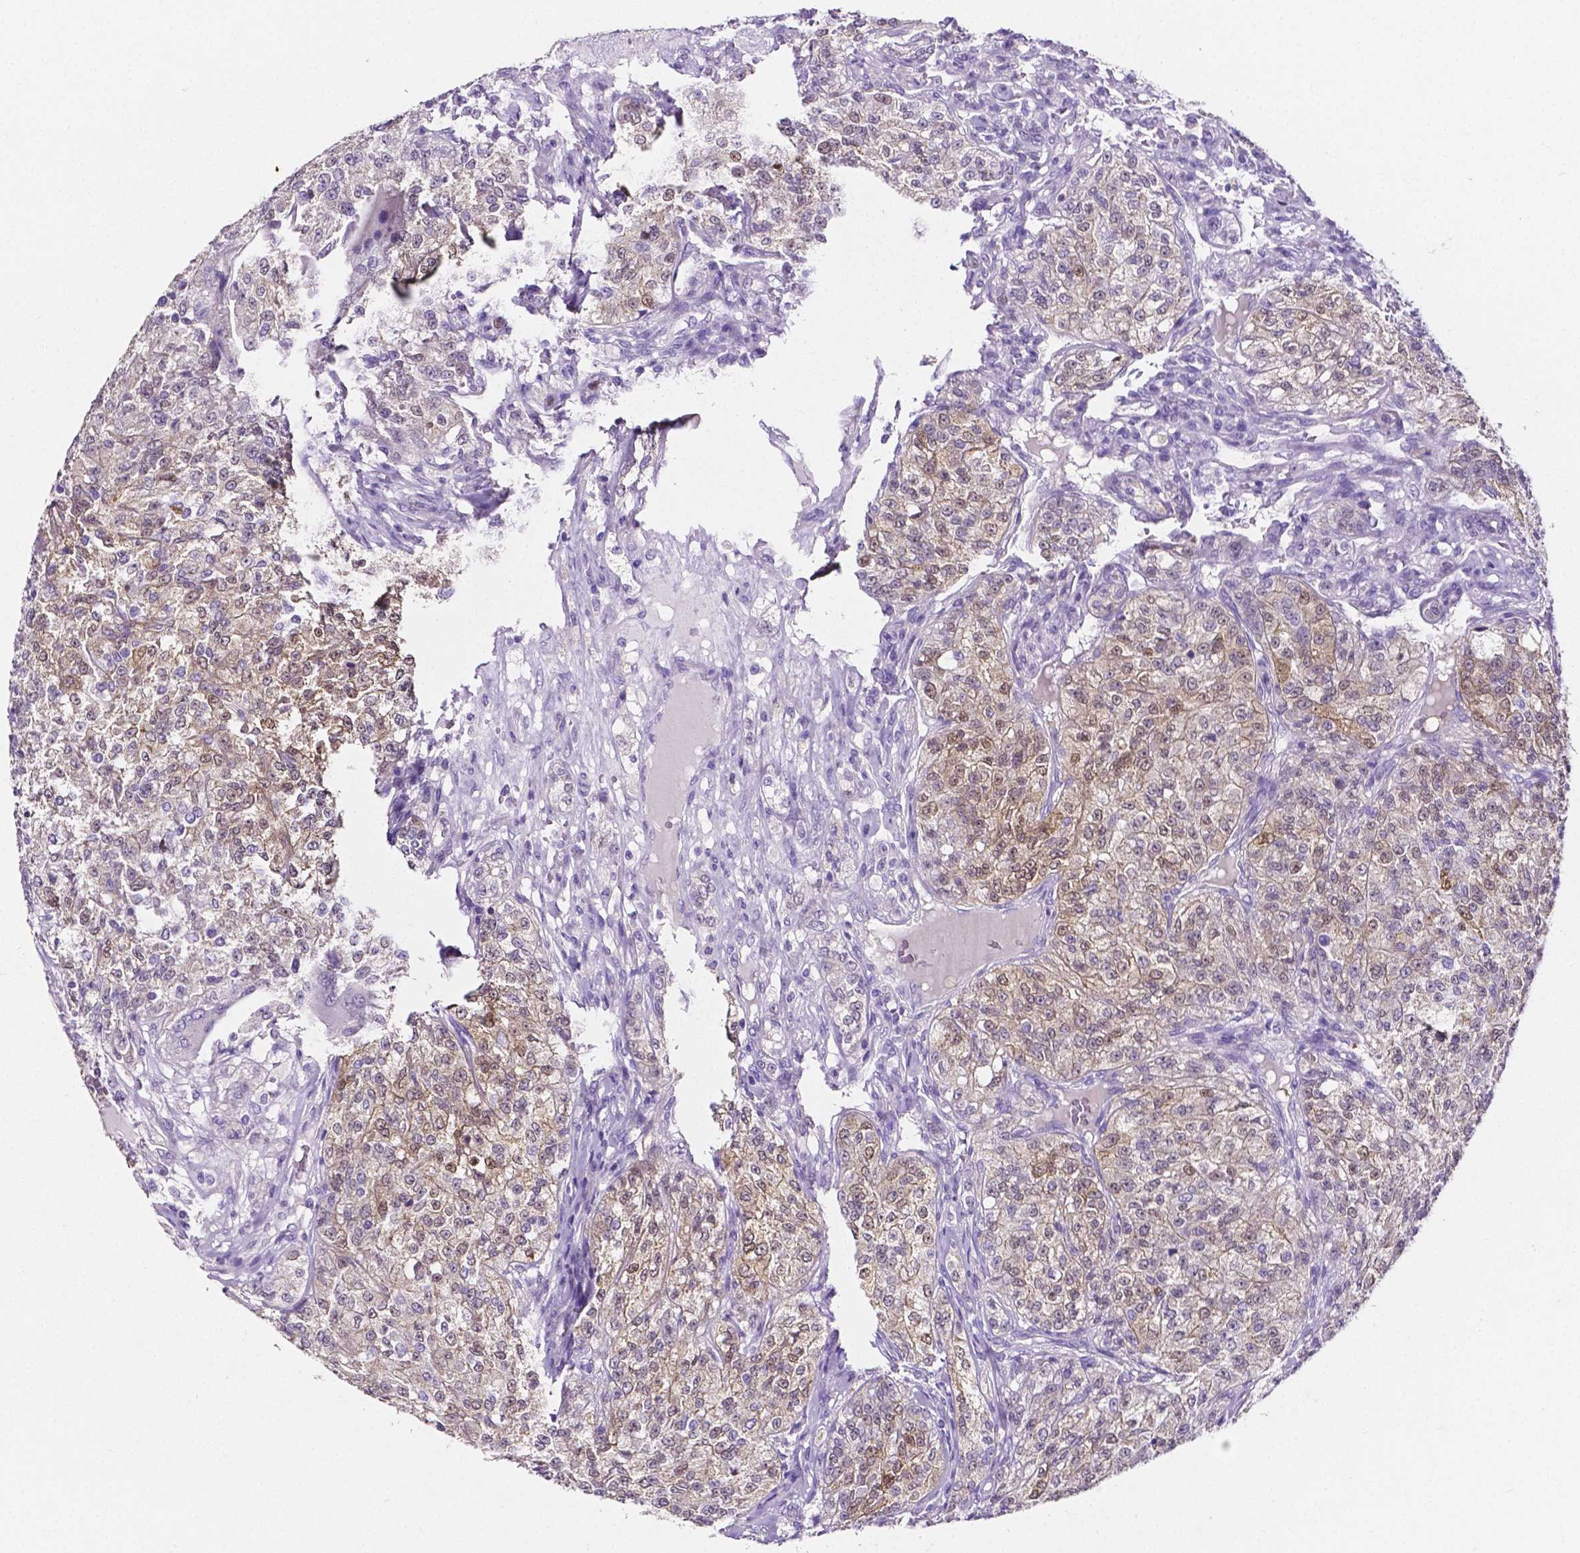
{"staining": {"intensity": "moderate", "quantity": "<25%", "location": "cytoplasmic/membranous,nuclear"}, "tissue": "renal cancer", "cell_type": "Tumor cells", "image_type": "cancer", "snomed": [{"axis": "morphology", "description": "Adenocarcinoma, NOS"}, {"axis": "topography", "description": "Kidney"}], "caption": "A brown stain labels moderate cytoplasmic/membranous and nuclear positivity of a protein in human renal adenocarcinoma tumor cells.", "gene": "SLC22A2", "patient": {"sex": "female", "age": 63}}